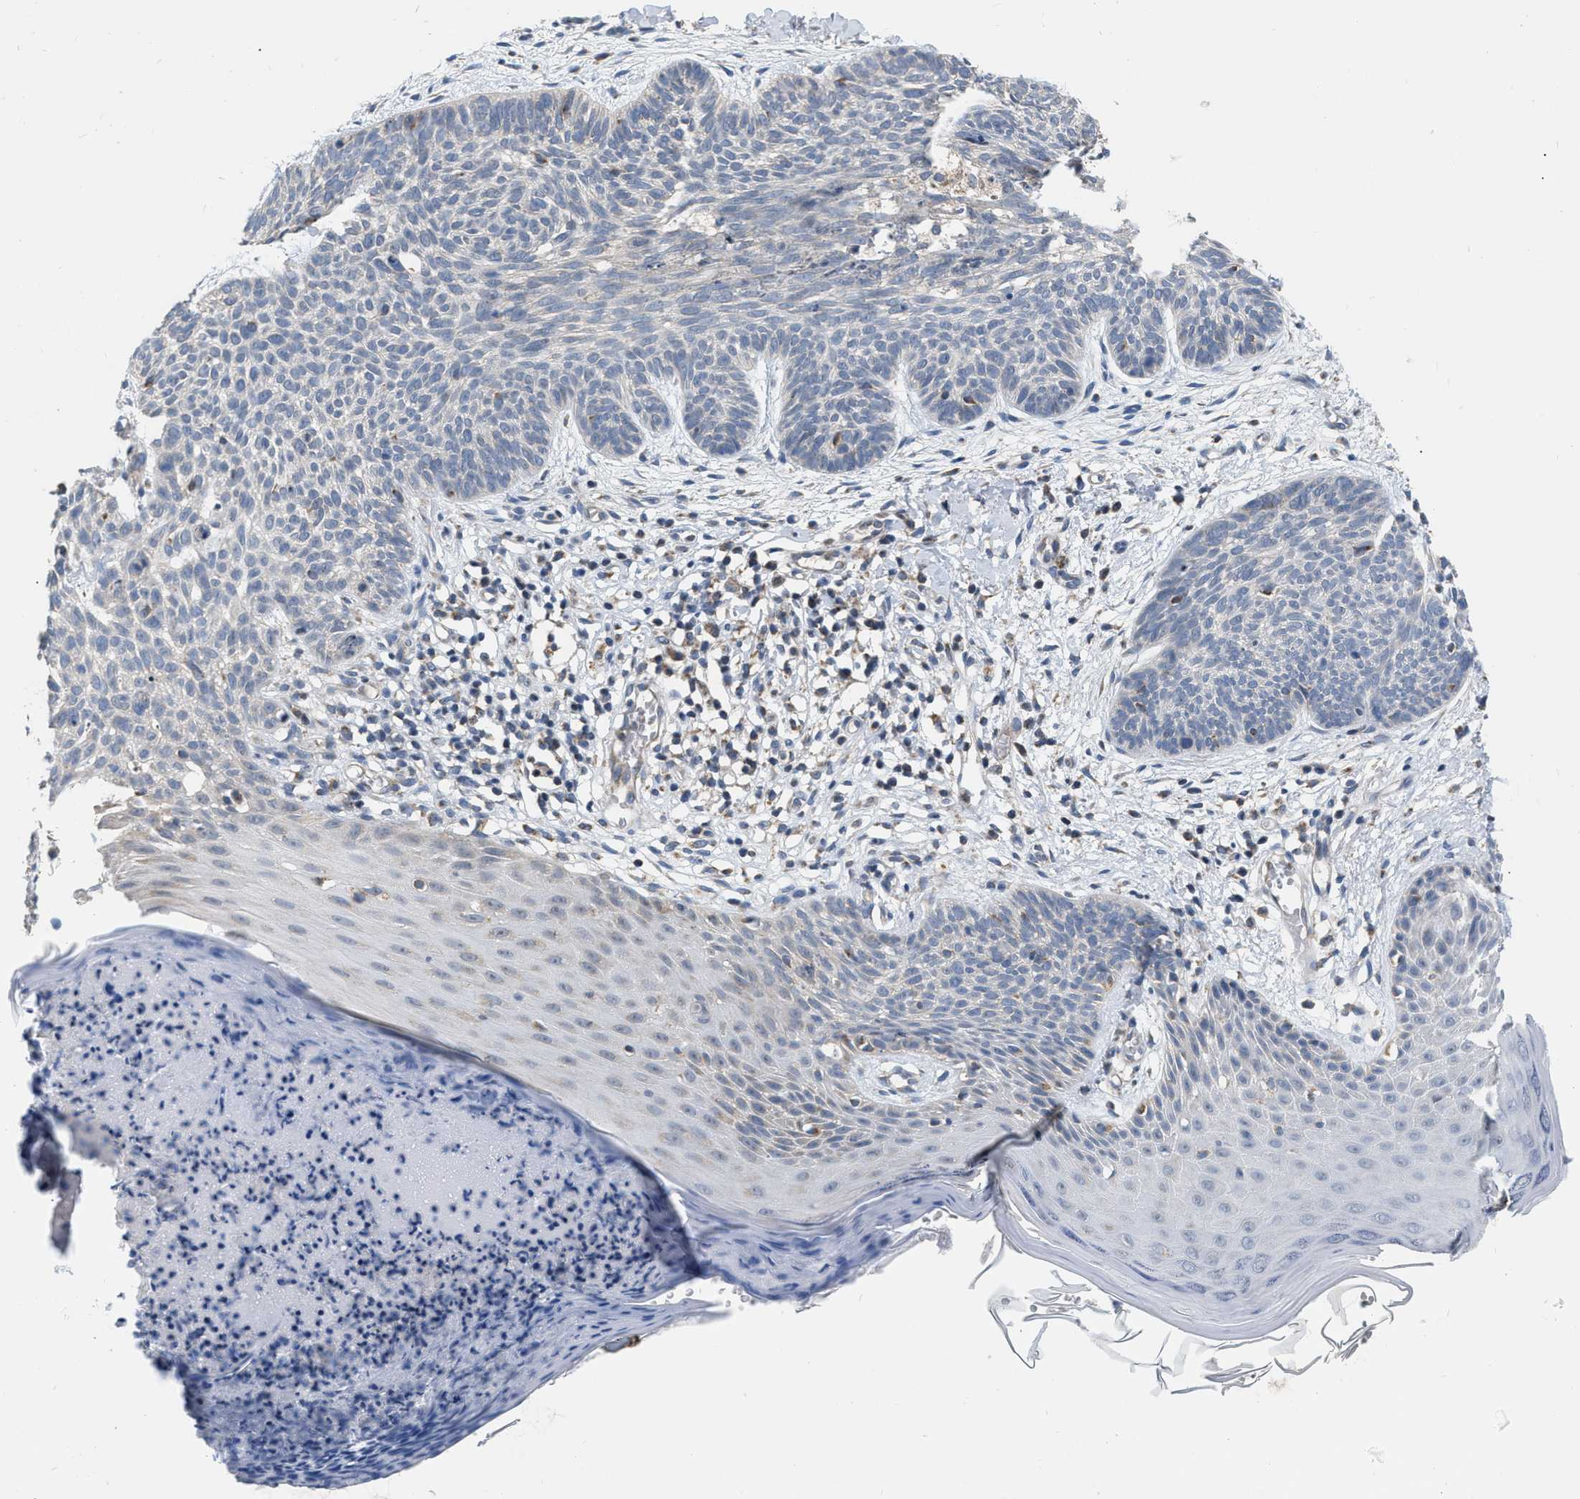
{"staining": {"intensity": "negative", "quantity": "none", "location": "none"}, "tissue": "skin cancer", "cell_type": "Tumor cells", "image_type": "cancer", "snomed": [{"axis": "morphology", "description": "Basal cell carcinoma"}, {"axis": "topography", "description": "Skin"}], "caption": "An immunohistochemistry image of basal cell carcinoma (skin) is shown. There is no staining in tumor cells of basal cell carcinoma (skin).", "gene": "DDX56", "patient": {"sex": "female", "age": 59}}